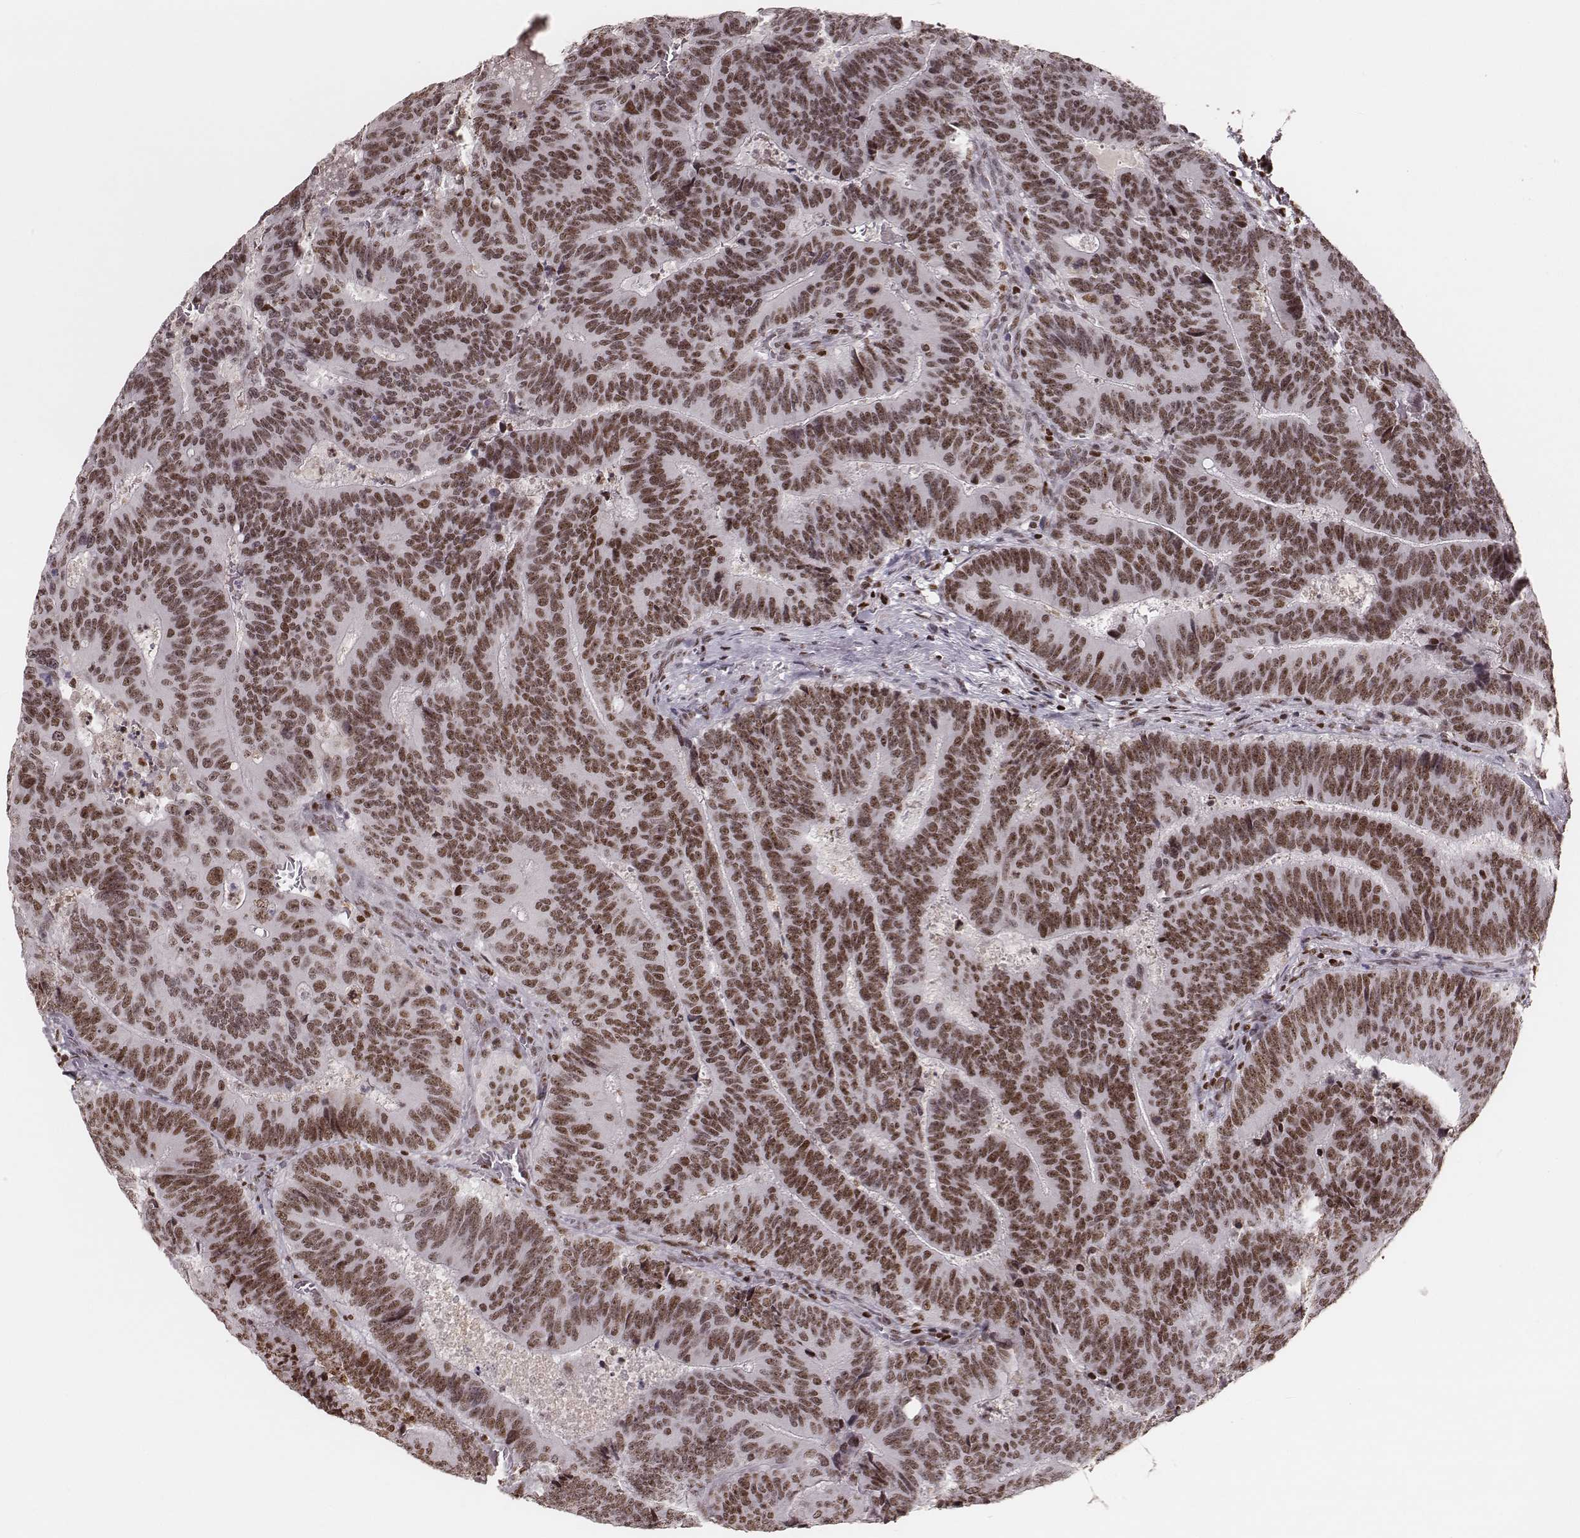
{"staining": {"intensity": "moderate", "quantity": ">75%", "location": "nuclear"}, "tissue": "colorectal cancer", "cell_type": "Tumor cells", "image_type": "cancer", "snomed": [{"axis": "morphology", "description": "Adenocarcinoma, NOS"}, {"axis": "topography", "description": "Colon"}], "caption": "An IHC histopathology image of tumor tissue is shown. Protein staining in brown shows moderate nuclear positivity in colorectal cancer within tumor cells.", "gene": "PARP1", "patient": {"sex": "female", "age": 82}}